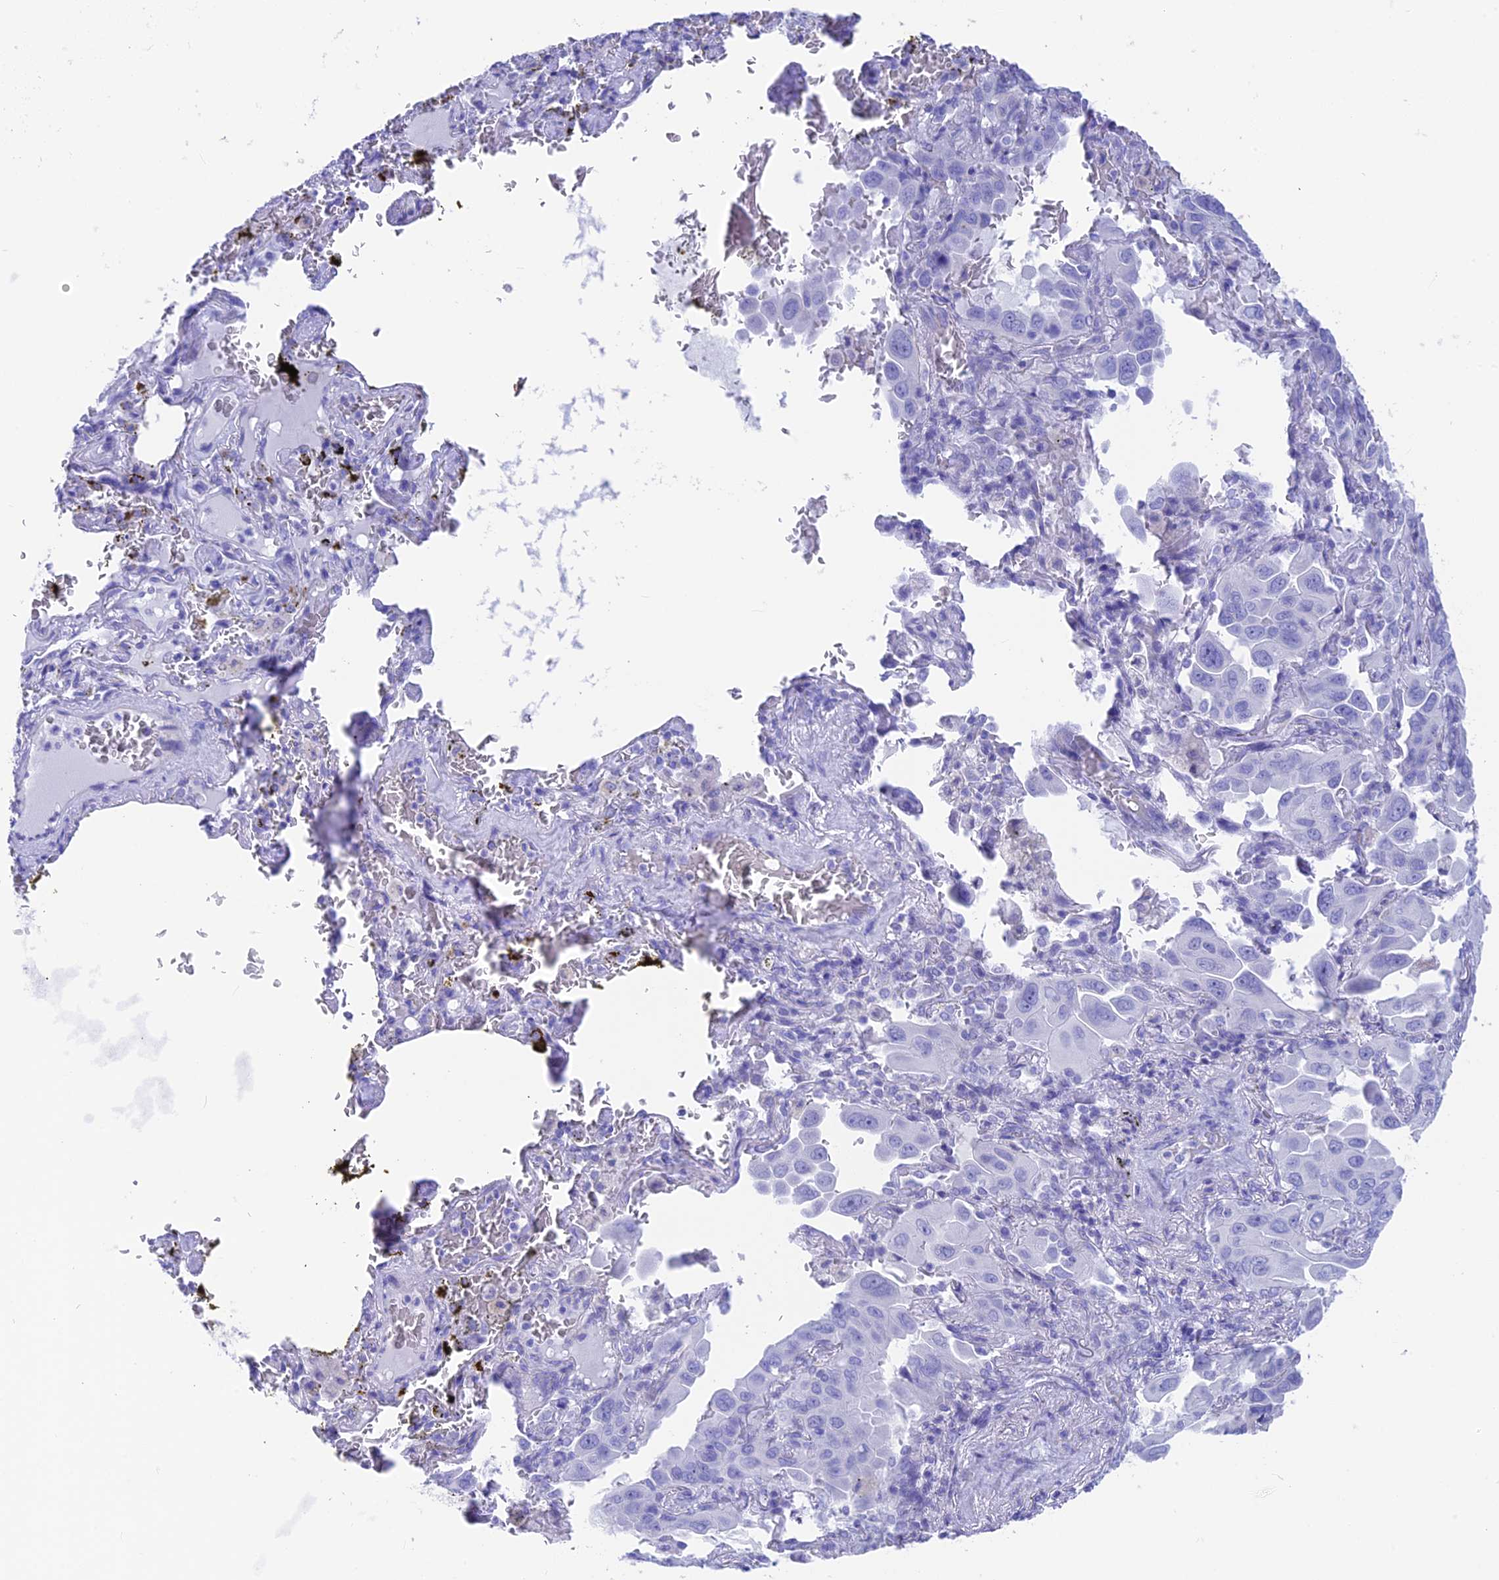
{"staining": {"intensity": "negative", "quantity": "none", "location": "none"}, "tissue": "lung cancer", "cell_type": "Tumor cells", "image_type": "cancer", "snomed": [{"axis": "morphology", "description": "Adenocarcinoma, NOS"}, {"axis": "topography", "description": "Lung"}], "caption": "The photomicrograph displays no significant staining in tumor cells of adenocarcinoma (lung).", "gene": "GNGT2", "patient": {"sex": "male", "age": 64}}